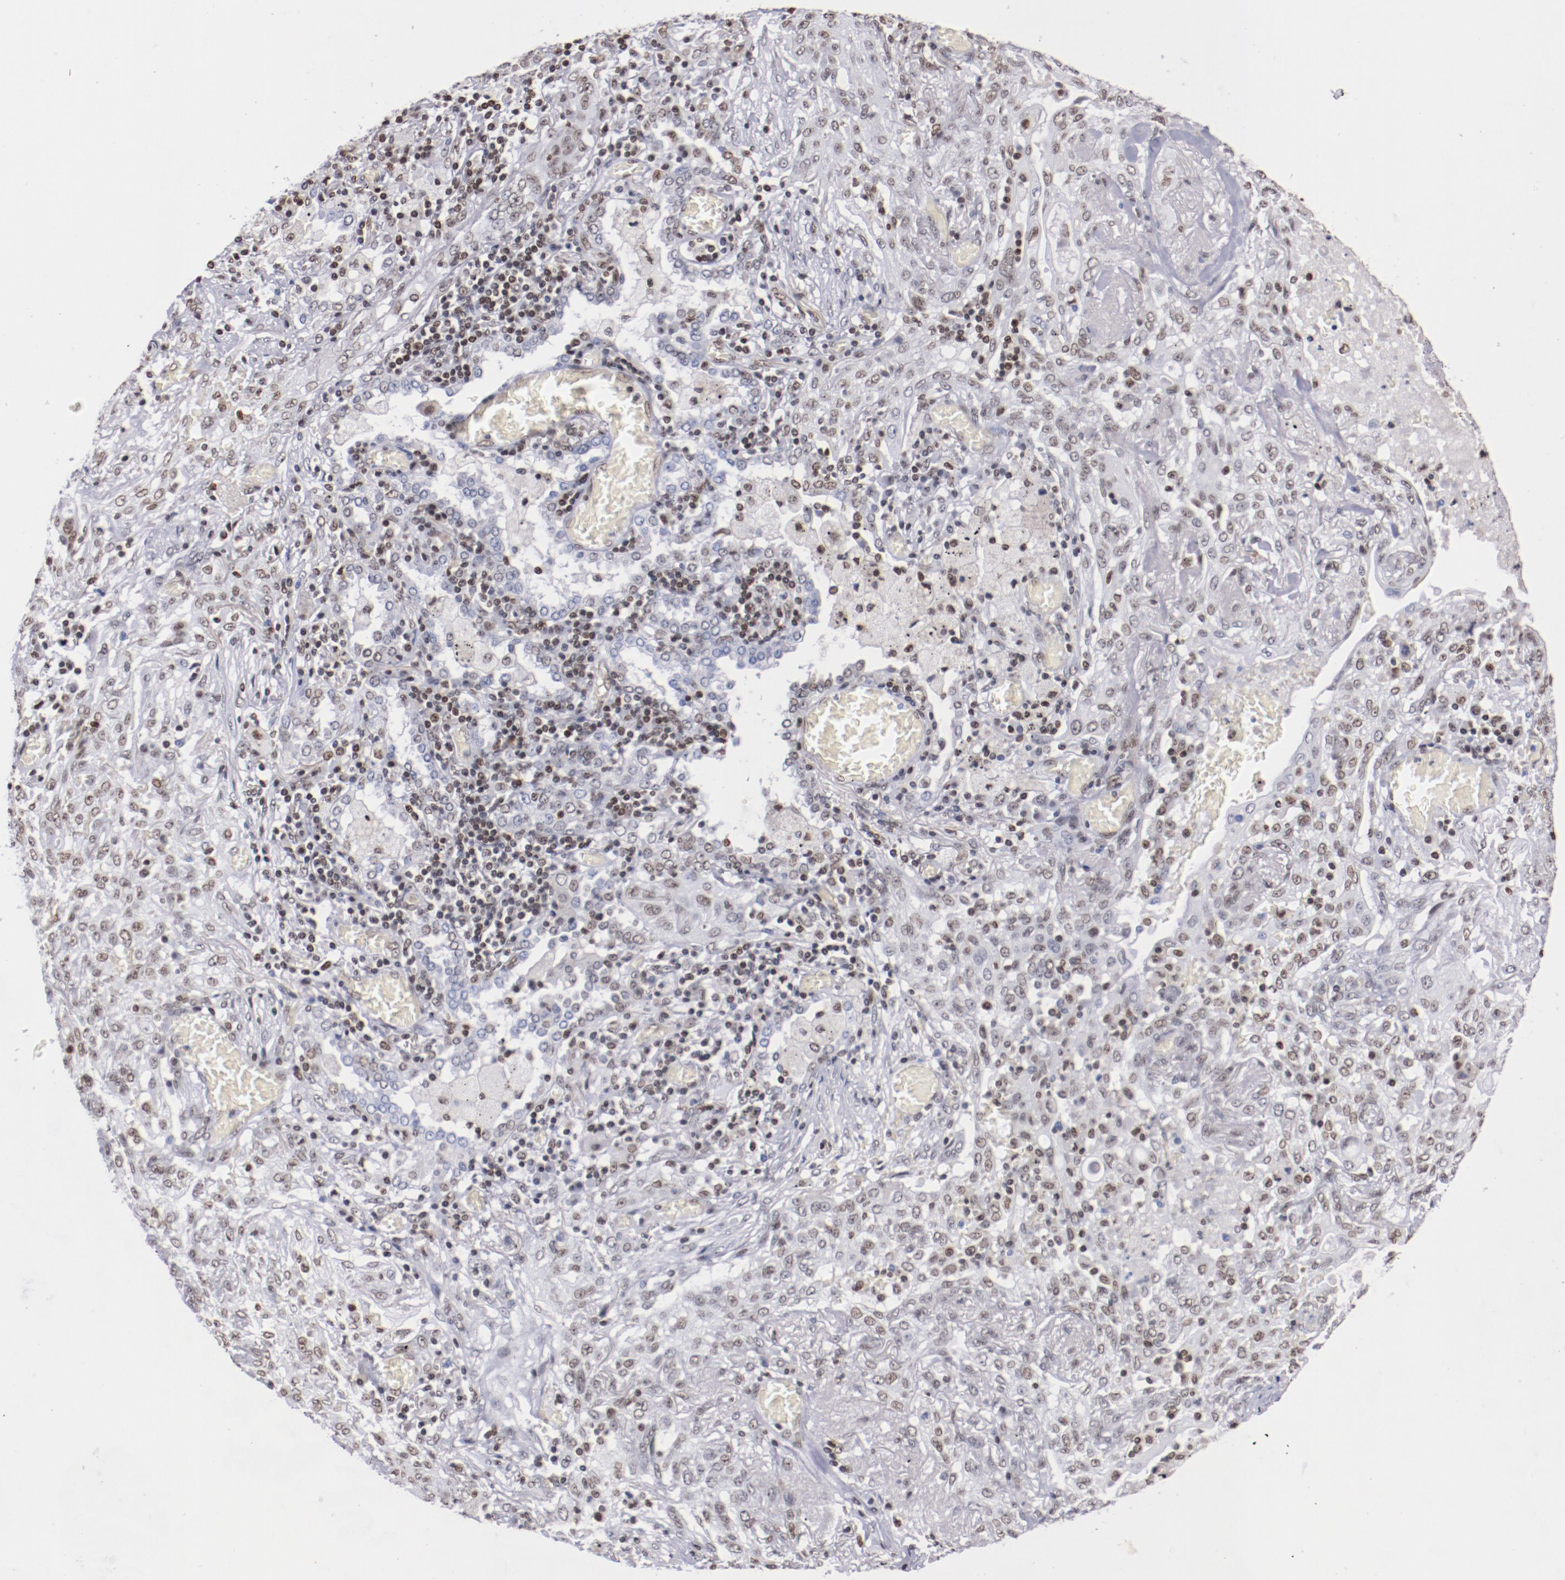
{"staining": {"intensity": "weak", "quantity": "25%-75%", "location": "nuclear"}, "tissue": "lung cancer", "cell_type": "Tumor cells", "image_type": "cancer", "snomed": [{"axis": "morphology", "description": "Squamous cell carcinoma, NOS"}, {"axis": "topography", "description": "Lung"}], "caption": "Human lung squamous cell carcinoma stained with a brown dye exhibits weak nuclear positive expression in about 25%-75% of tumor cells.", "gene": "IFI16", "patient": {"sex": "female", "age": 47}}